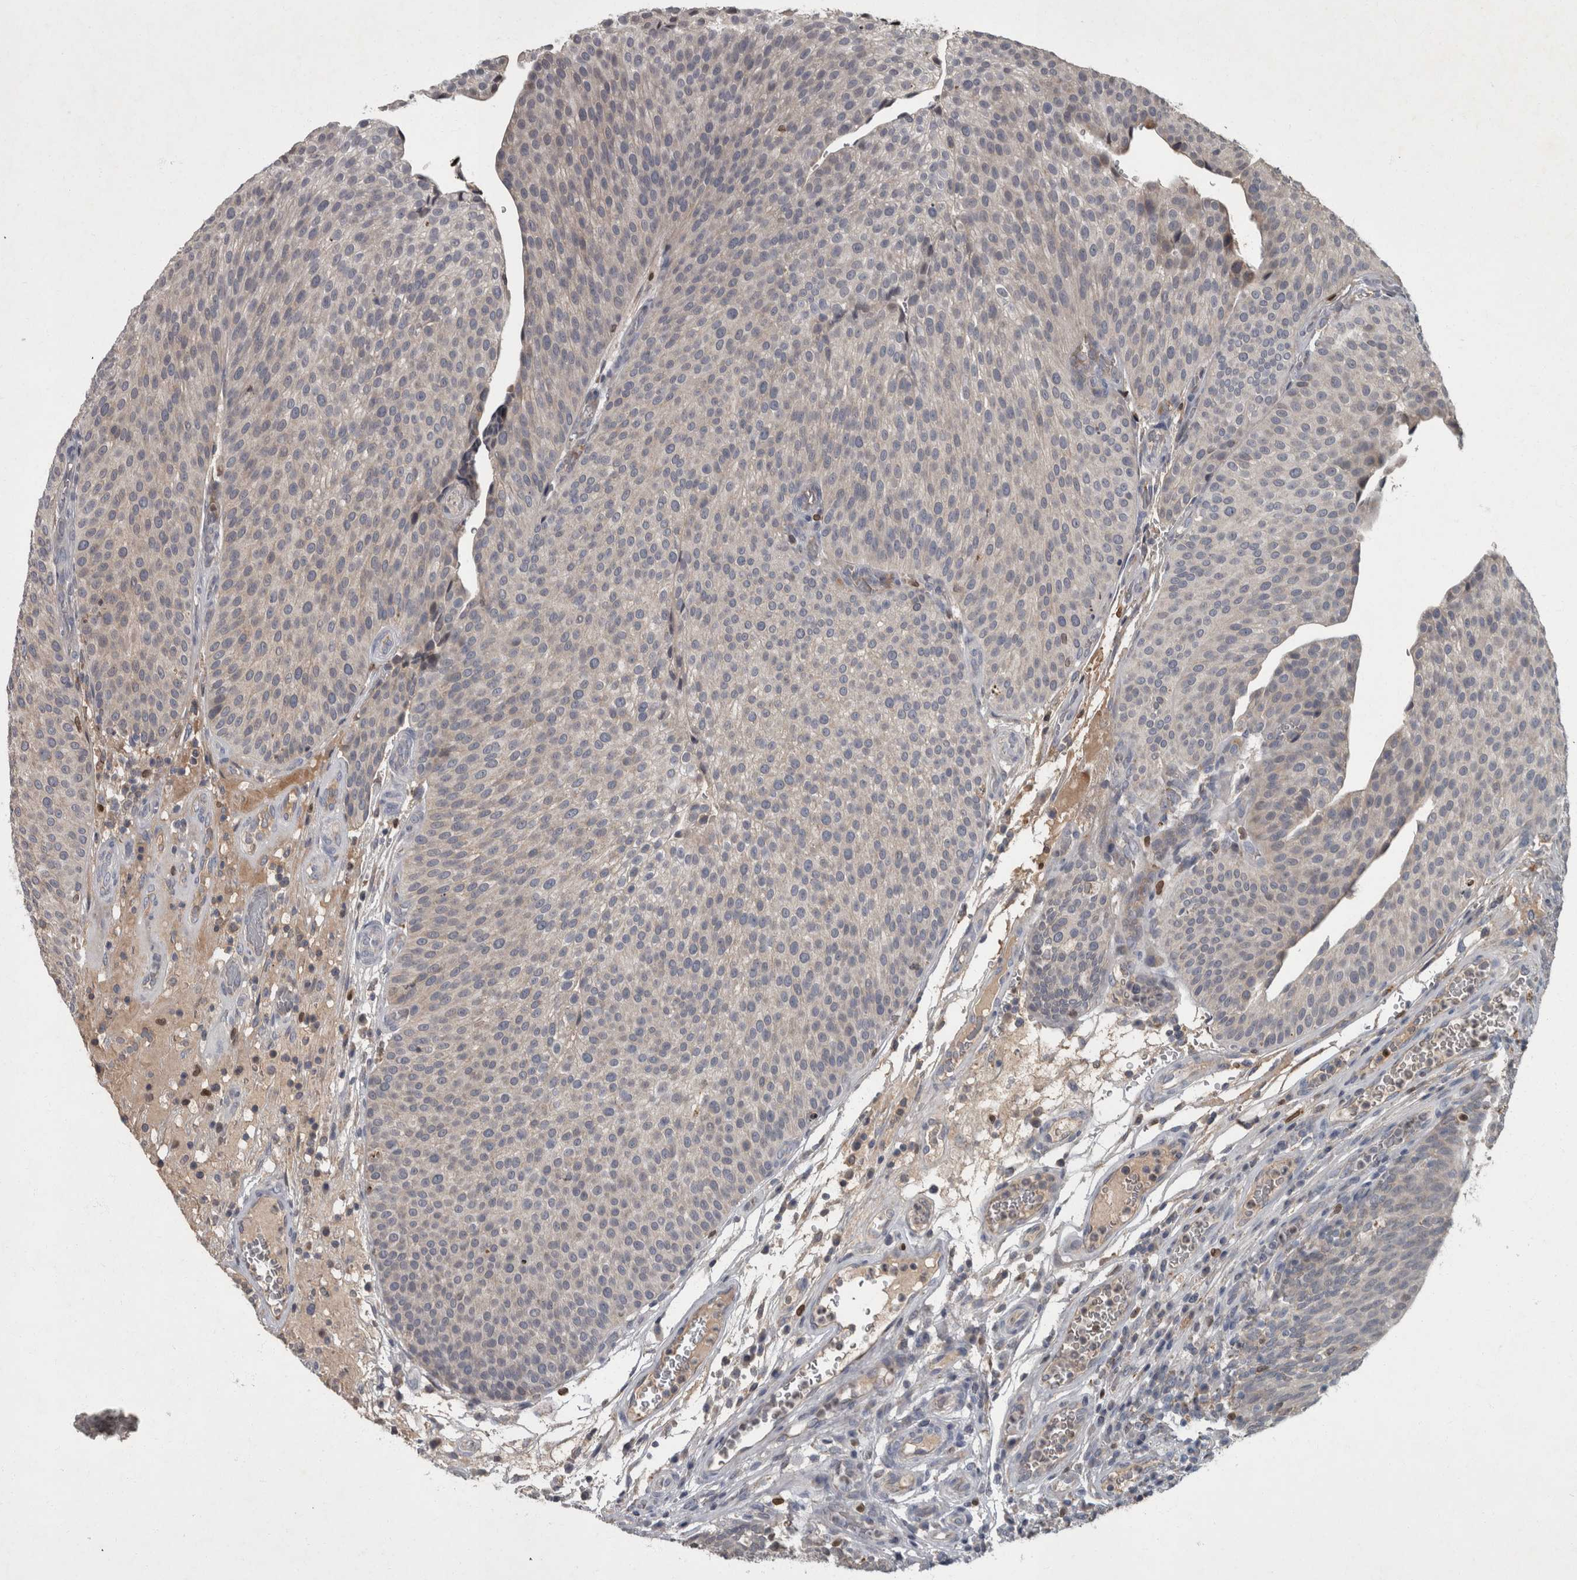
{"staining": {"intensity": "negative", "quantity": "none", "location": "none"}, "tissue": "urothelial cancer", "cell_type": "Tumor cells", "image_type": "cancer", "snomed": [{"axis": "morphology", "description": "Normal tissue, NOS"}, {"axis": "morphology", "description": "Urothelial carcinoma, Low grade"}, {"axis": "topography", "description": "Smooth muscle"}, {"axis": "topography", "description": "Urinary bladder"}], "caption": "Histopathology image shows no protein staining in tumor cells of low-grade urothelial carcinoma tissue.", "gene": "PPP1R3C", "patient": {"sex": "male", "age": 60}}